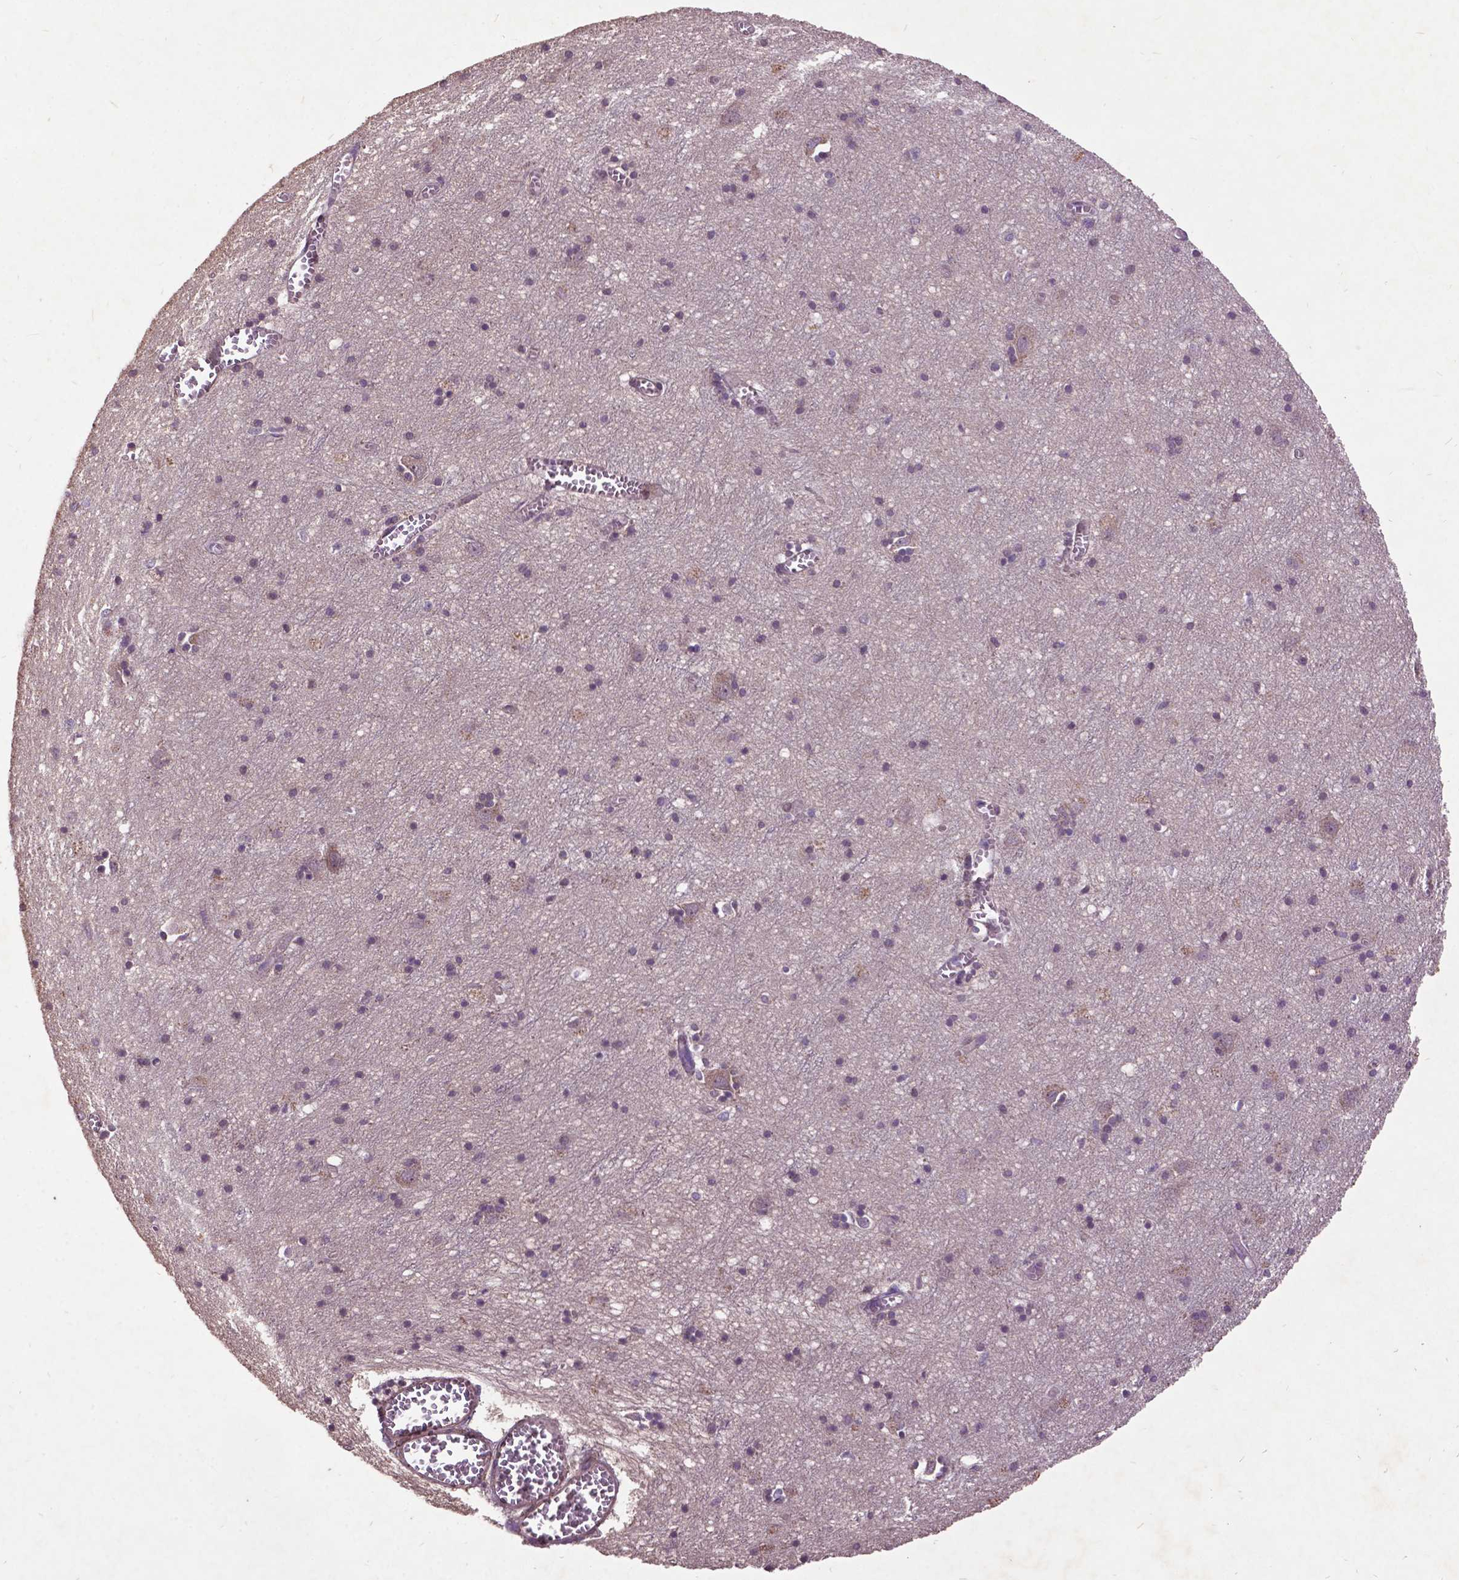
{"staining": {"intensity": "weak", "quantity": "25%-75%", "location": "cytoplasmic/membranous"}, "tissue": "cerebral cortex", "cell_type": "Endothelial cells", "image_type": "normal", "snomed": [{"axis": "morphology", "description": "Normal tissue, NOS"}, {"axis": "topography", "description": "Cerebral cortex"}], "caption": "Cerebral cortex stained for a protein demonstrates weak cytoplasmic/membranous positivity in endothelial cells. The staining is performed using DAB (3,3'-diaminobenzidine) brown chromogen to label protein expression. The nuclei are counter-stained blue using hematoxylin.", "gene": "AP1S3", "patient": {"sex": "male", "age": 70}}